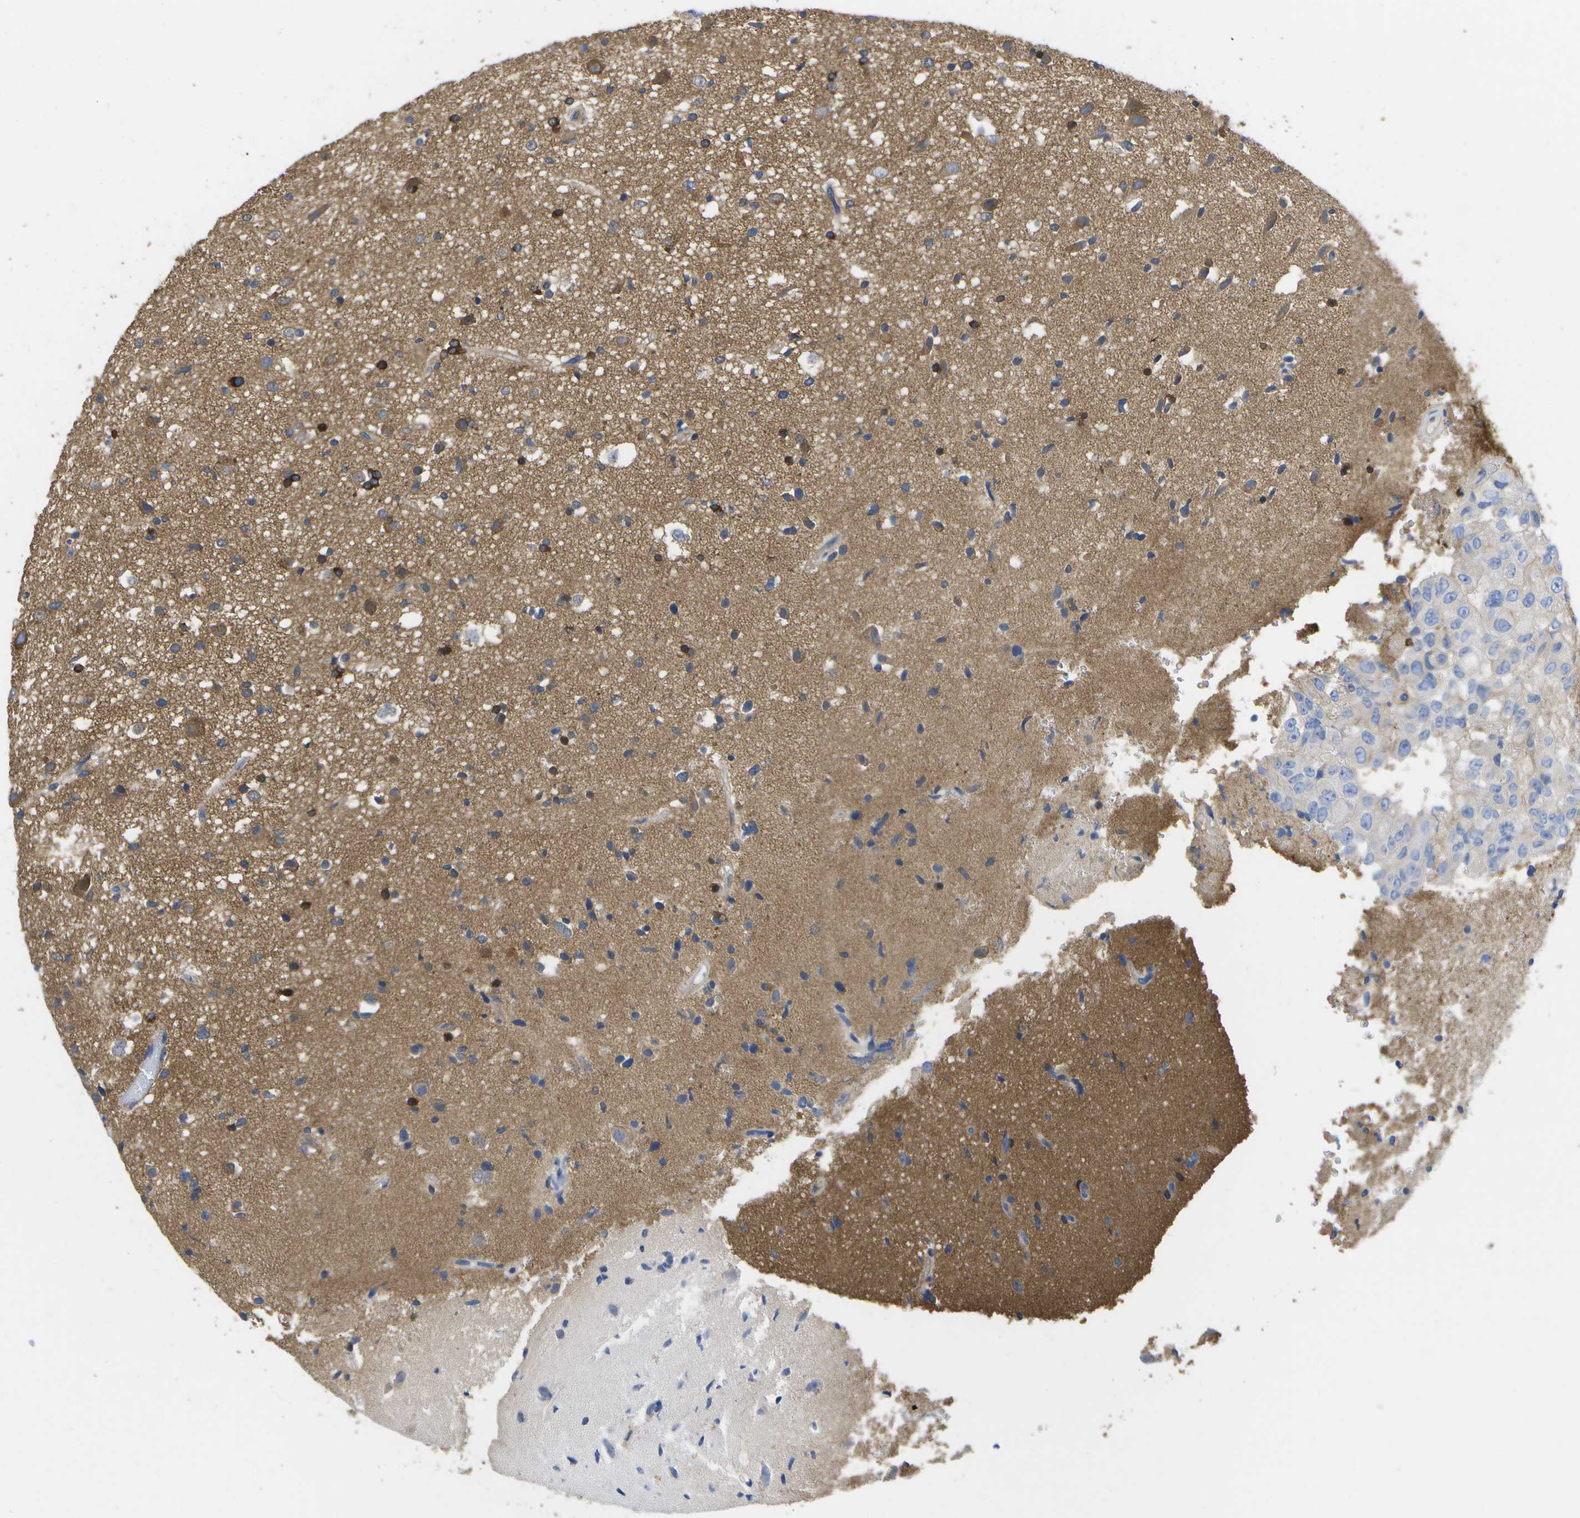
{"staining": {"intensity": "strong", "quantity": "<25%", "location": "cytoplasmic/membranous"}, "tissue": "glioma", "cell_type": "Tumor cells", "image_type": "cancer", "snomed": [{"axis": "morphology", "description": "Glioma, malignant, High grade"}, {"axis": "topography", "description": "Brain"}], "caption": "Protein expression analysis of glioma exhibits strong cytoplasmic/membranous positivity in approximately <25% of tumor cells.", "gene": "DYSF", "patient": {"sex": "male", "age": 33}}